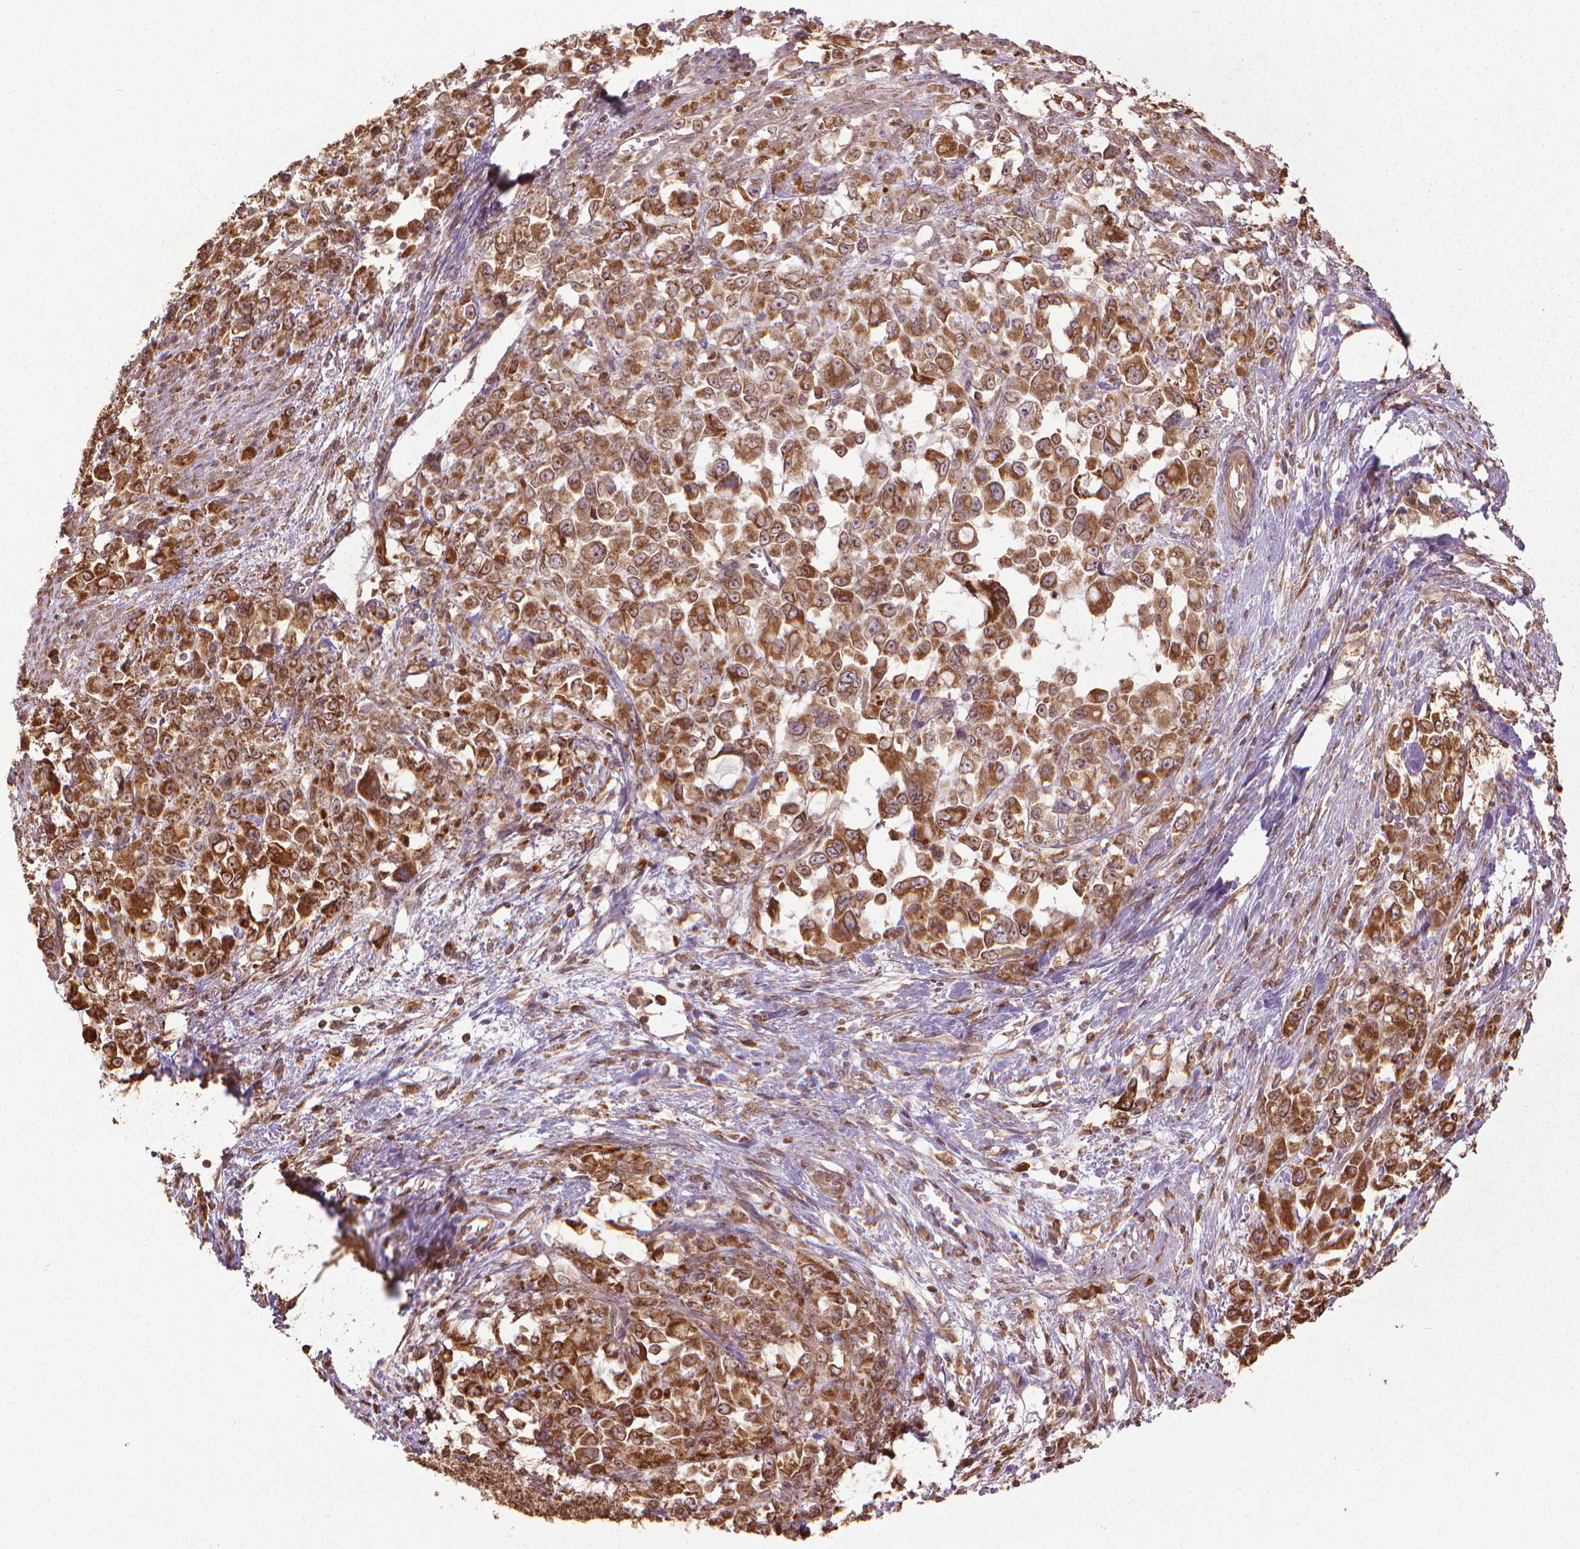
{"staining": {"intensity": "strong", "quantity": ">75%", "location": "cytoplasmic/membranous"}, "tissue": "stomach cancer", "cell_type": "Tumor cells", "image_type": "cancer", "snomed": [{"axis": "morphology", "description": "Adenocarcinoma, NOS"}, {"axis": "topography", "description": "Stomach"}], "caption": "This is an image of immunohistochemistry (IHC) staining of stomach adenocarcinoma, which shows strong positivity in the cytoplasmic/membranous of tumor cells.", "gene": "GAS1", "patient": {"sex": "female", "age": 76}}